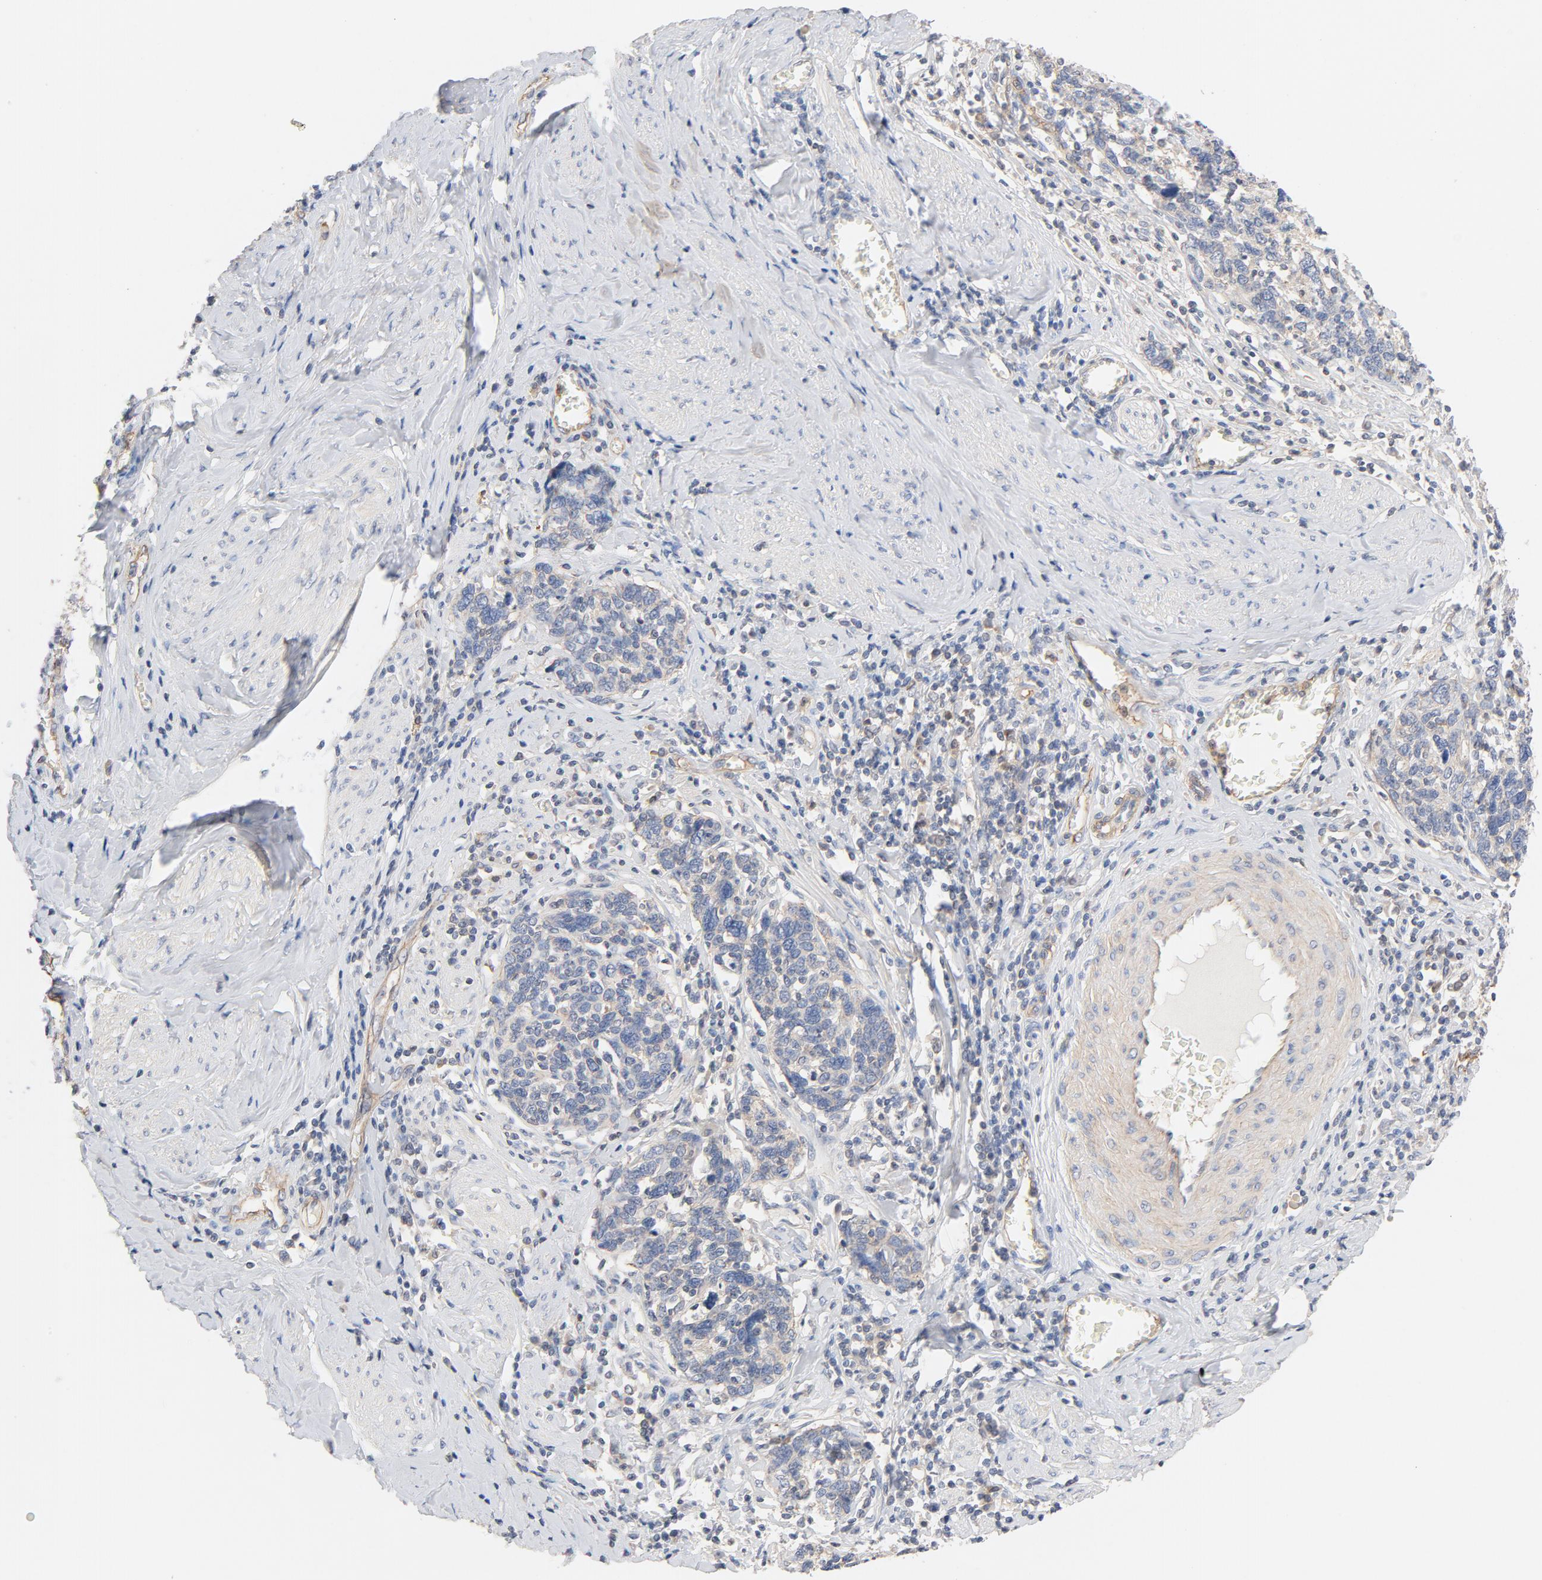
{"staining": {"intensity": "weak", "quantity": ">75%", "location": "cytoplasmic/membranous"}, "tissue": "cervical cancer", "cell_type": "Tumor cells", "image_type": "cancer", "snomed": [{"axis": "morphology", "description": "Squamous cell carcinoma, NOS"}, {"axis": "topography", "description": "Cervix"}], "caption": "DAB (3,3'-diaminobenzidine) immunohistochemical staining of squamous cell carcinoma (cervical) demonstrates weak cytoplasmic/membranous protein expression in approximately >75% of tumor cells.", "gene": "STRN3", "patient": {"sex": "female", "age": 41}}